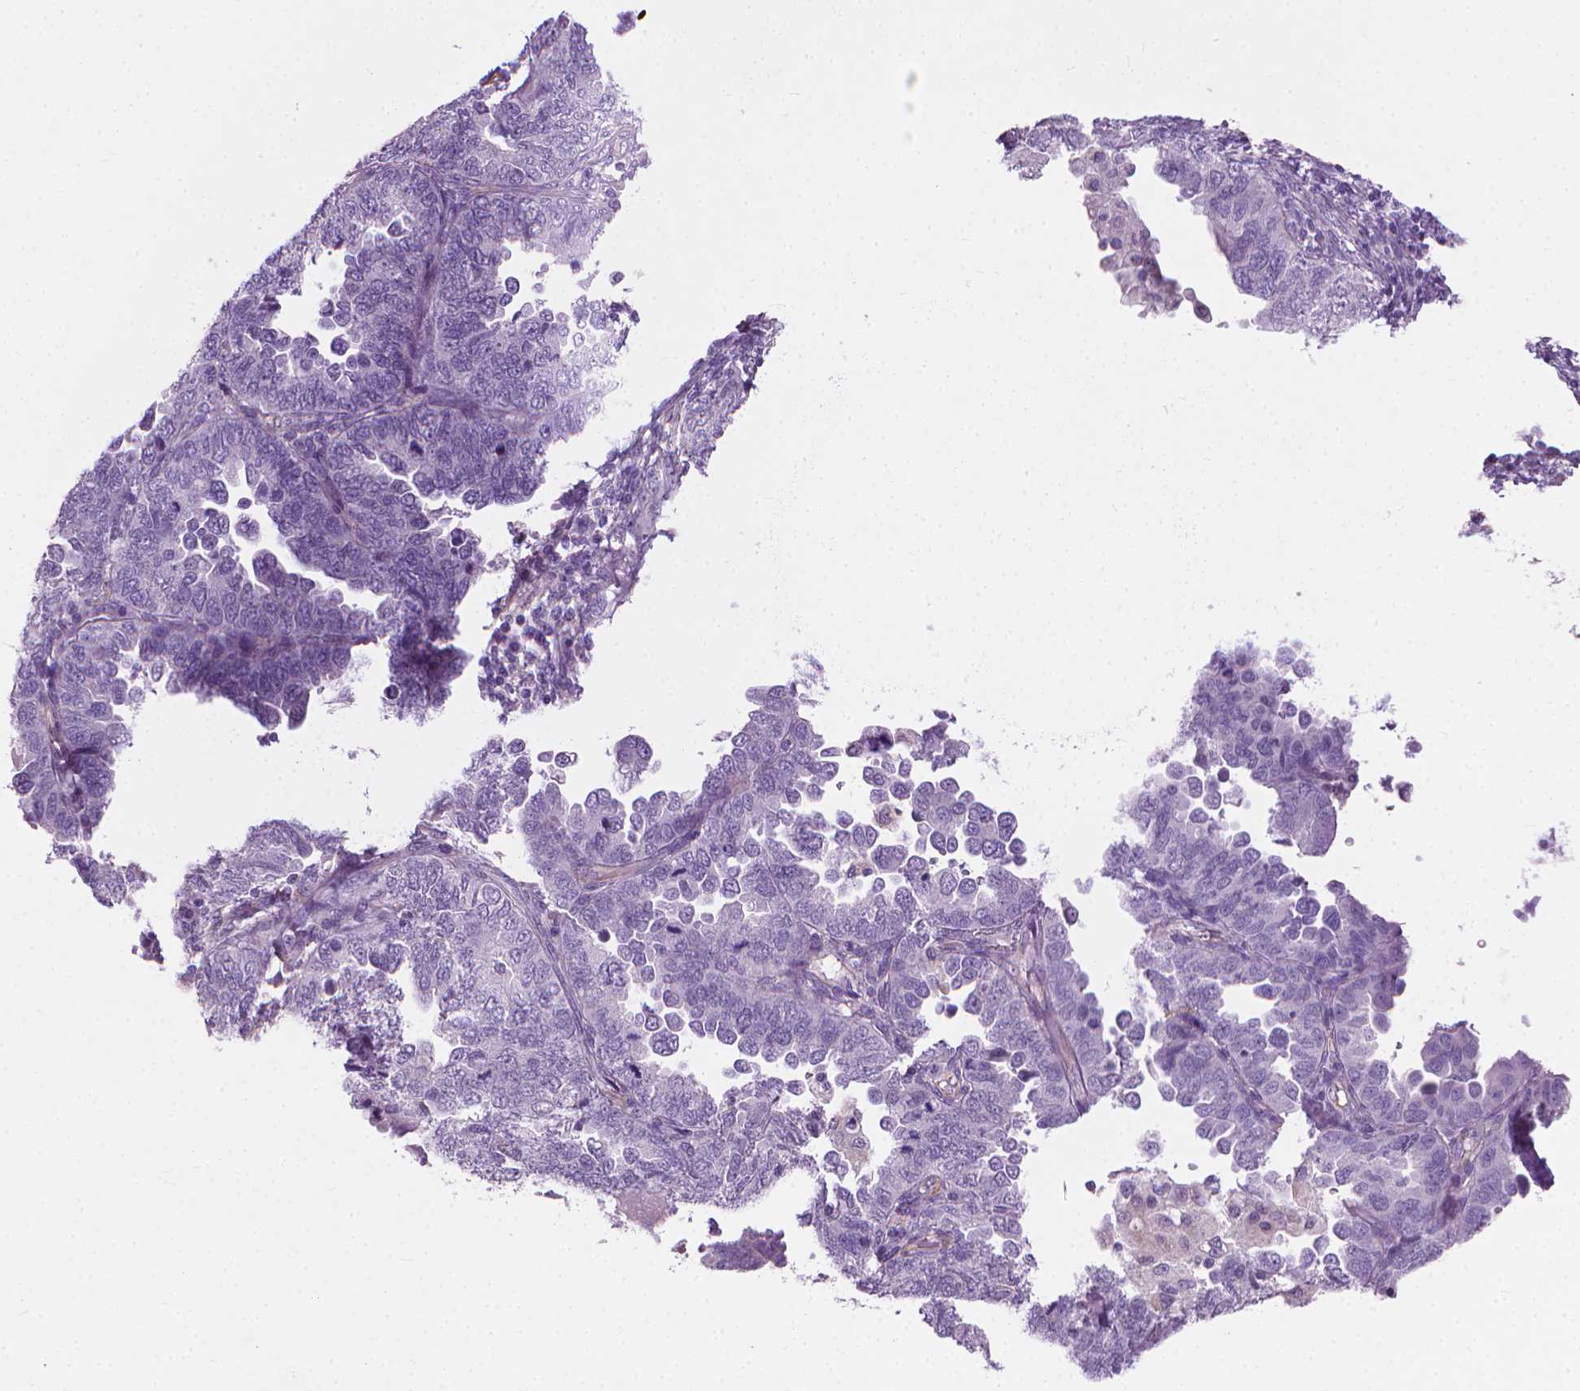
{"staining": {"intensity": "negative", "quantity": "none", "location": "none"}, "tissue": "endometrial cancer", "cell_type": "Tumor cells", "image_type": "cancer", "snomed": [{"axis": "morphology", "description": "Adenocarcinoma, NOS"}, {"axis": "topography", "description": "Endometrium"}], "caption": "Immunohistochemistry photomicrograph of neoplastic tissue: adenocarcinoma (endometrial) stained with DAB (3,3'-diaminobenzidine) reveals no significant protein positivity in tumor cells.", "gene": "KRT73", "patient": {"sex": "female", "age": 79}}